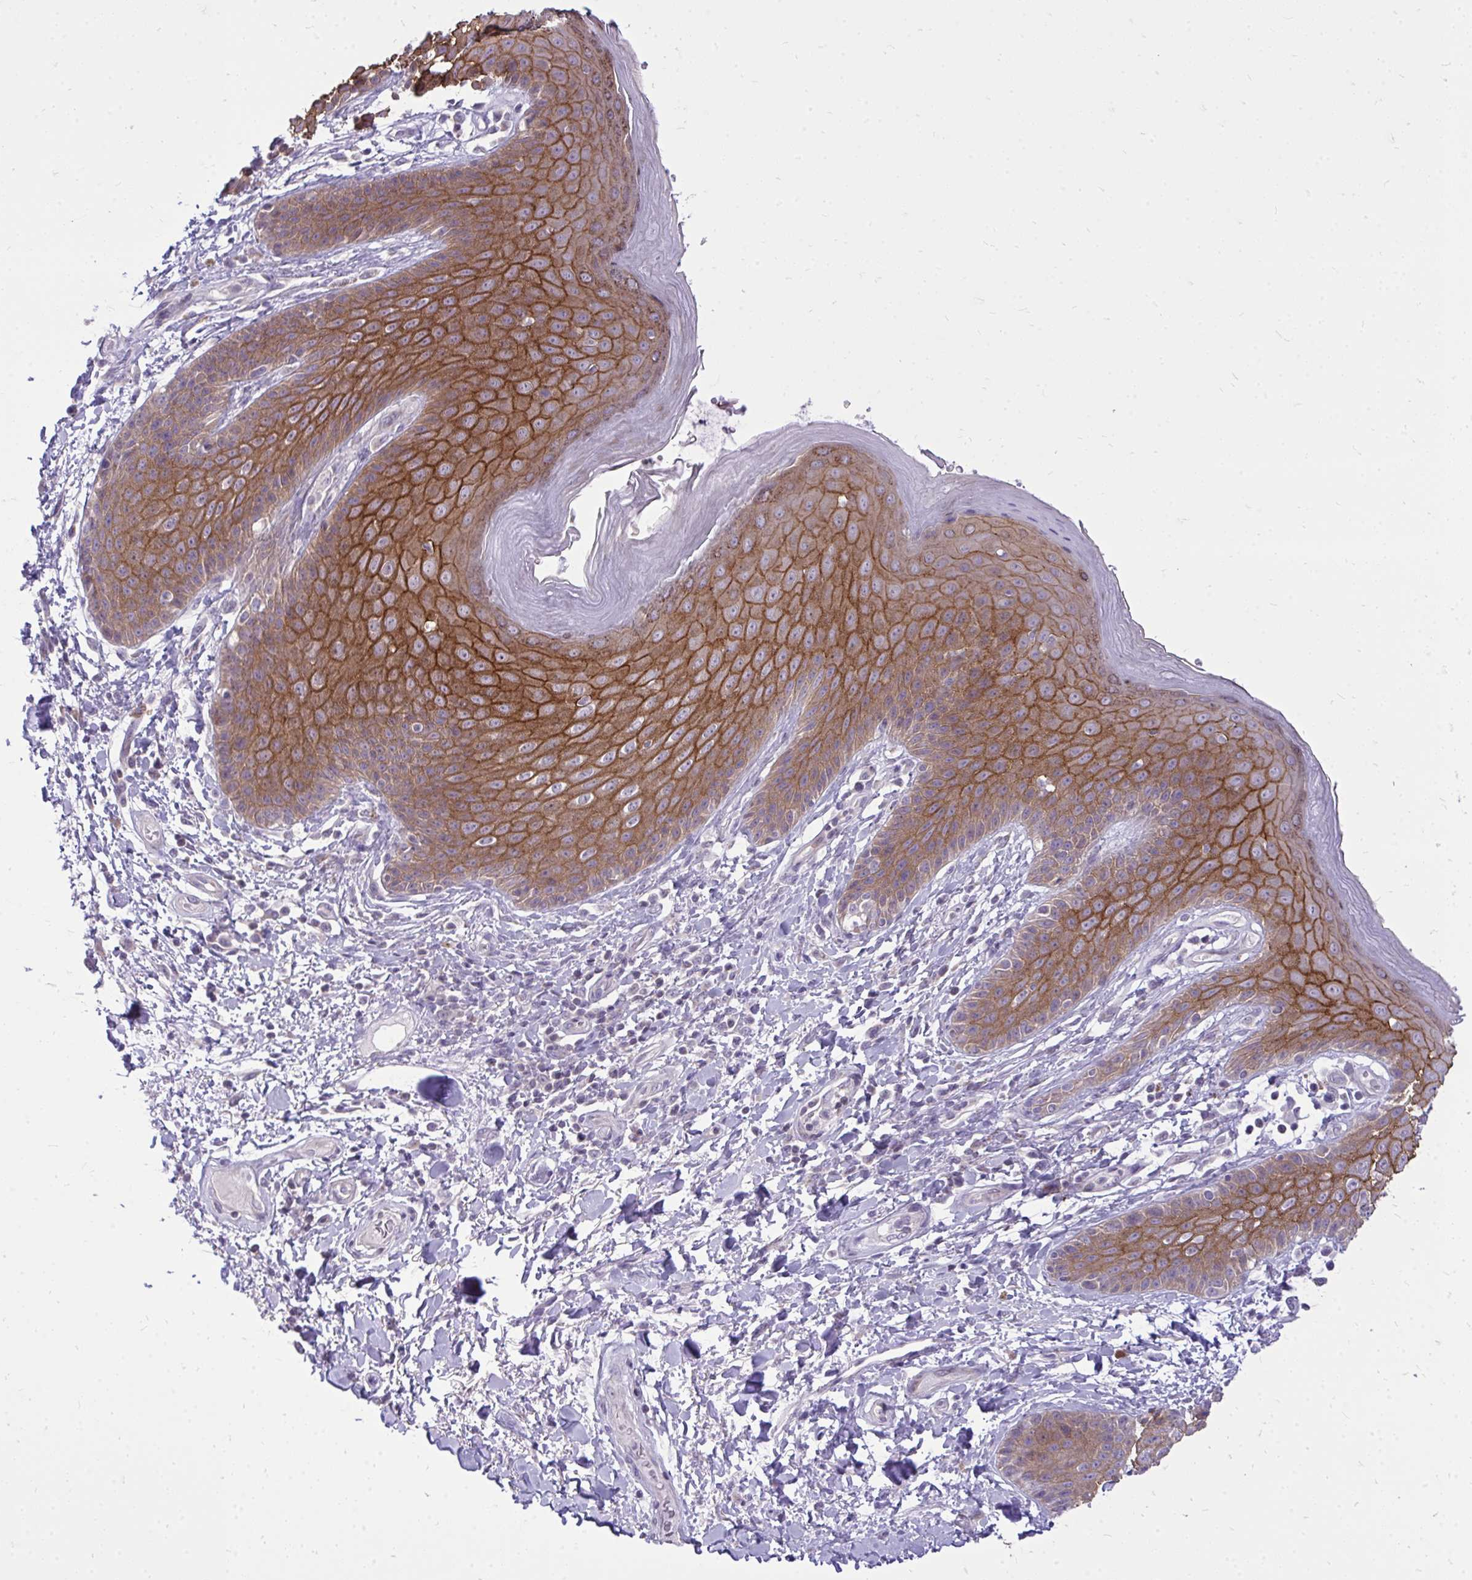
{"staining": {"intensity": "strong", "quantity": ">75%", "location": "cytoplasmic/membranous"}, "tissue": "skin", "cell_type": "Epidermal cells", "image_type": "normal", "snomed": [{"axis": "morphology", "description": "Normal tissue, NOS"}, {"axis": "topography", "description": "Anal"}, {"axis": "topography", "description": "Peripheral nerve tissue"}], "caption": "Immunohistochemical staining of unremarkable skin reveals strong cytoplasmic/membranous protein positivity in approximately >75% of epidermal cells. Using DAB (brown) and hematoxylin (blue) stains, captured at high magnification using brightfield microscopy.", "gene": "SPTBN2", "patient": {"sex": "male", "age": 51}}